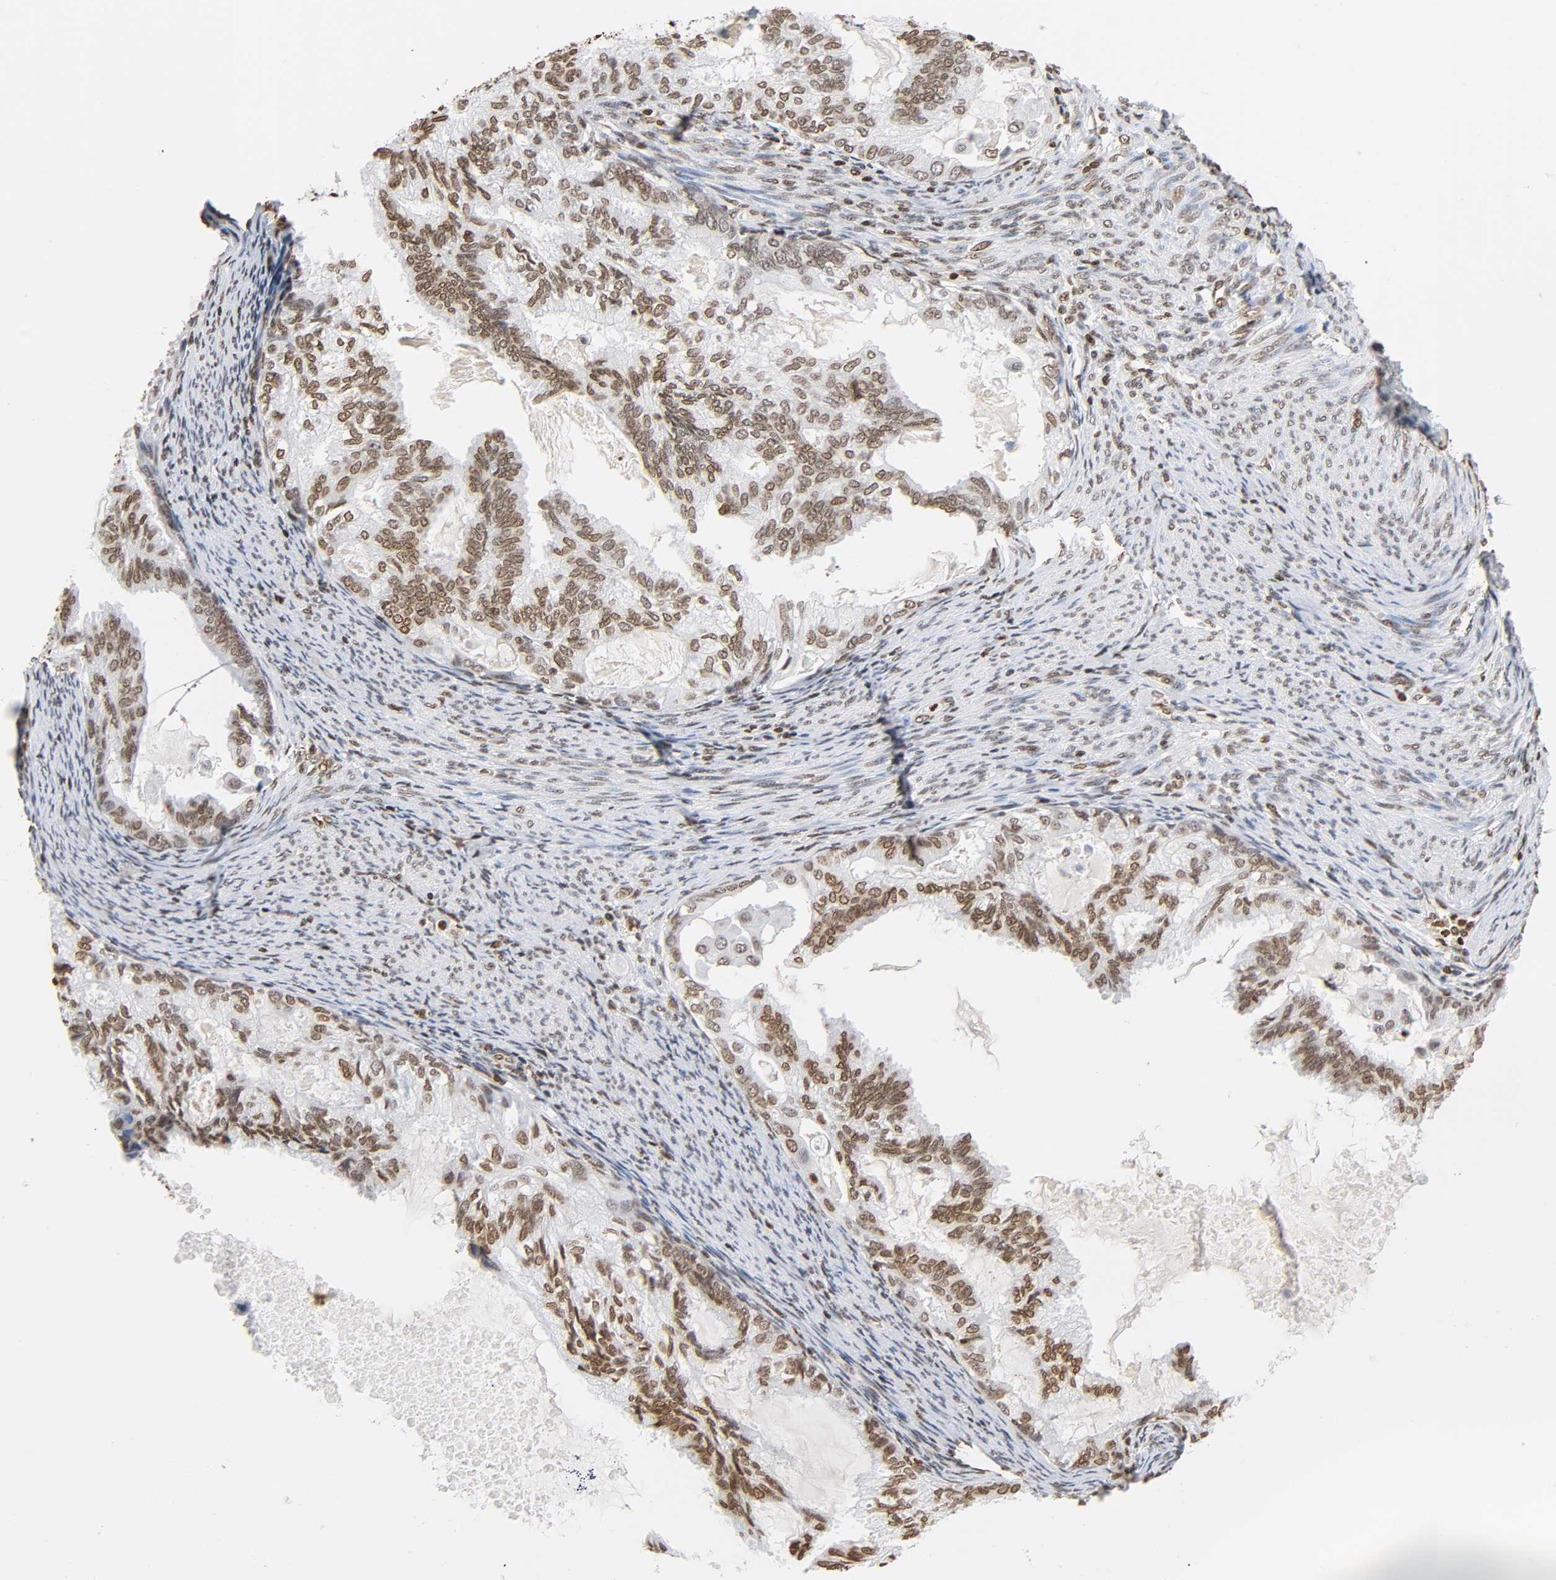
{"staining": {"intensity": "moderate", "quantity": ">75%", "location": "nuclear"}, "tissue": "cervical cancer", "cell_type": "Tumor cells", "image_type": "cancer", "snomed": [{"axis": "morphology", "description": "Normal tissue, NOS"}, {"axis": "morphology", "description": "Adenocarcinoma, NOS"}, {"axis": "topography", "description": "Cervix"}, {"axis": "topography", "description": "Endometrium"}], "caption": "This is an image of immunohistochemistry staining of adenocarcinoma (cervical), which shows moderate staining in the nuclear of tumor cells.", "gene": "HOXA6", "patient": {"sex": "female", "age": 86}}